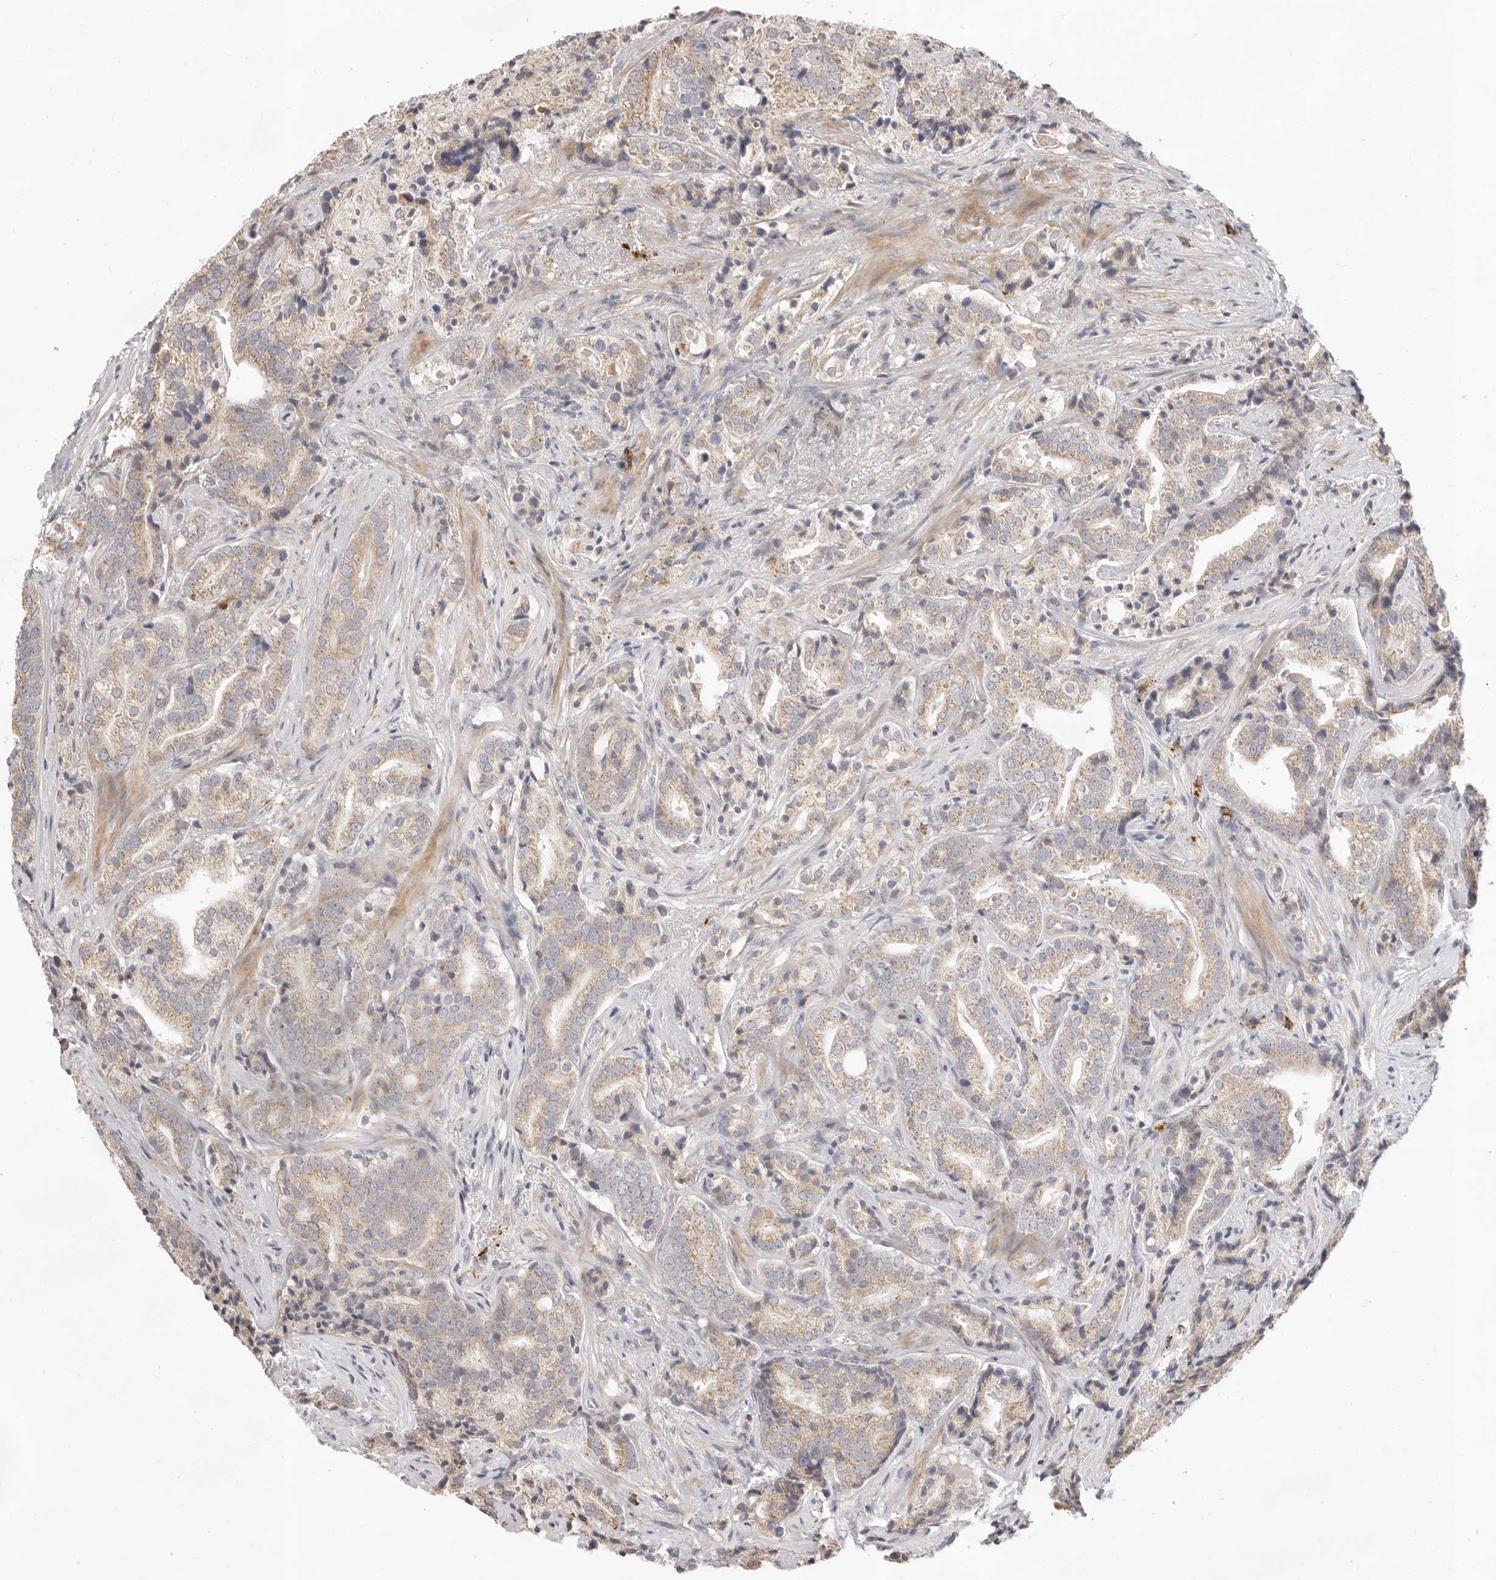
{"staining": {"intensity": "weak", "quantity": ">75%", "location": "cytoplasmic/membranous"}, "tissue": "prostate cancer", "cell_type": "Tumor cells", "image_type": "cancer", "snomed": [{"axis": "morphology", "description": "Adenocarcinoma, High grade"}, {"axis": "topography", "description": "Prostate"}], "caption": "Immunohistochemical staining of prostate cancer (high-grade adenocarcinoma) displays low levels of weak cytoplasmic/membranous protein staining in about >75% of tumor cells.", "gene": "USH1C", "patient": {"sex": "male", "age": 57}}